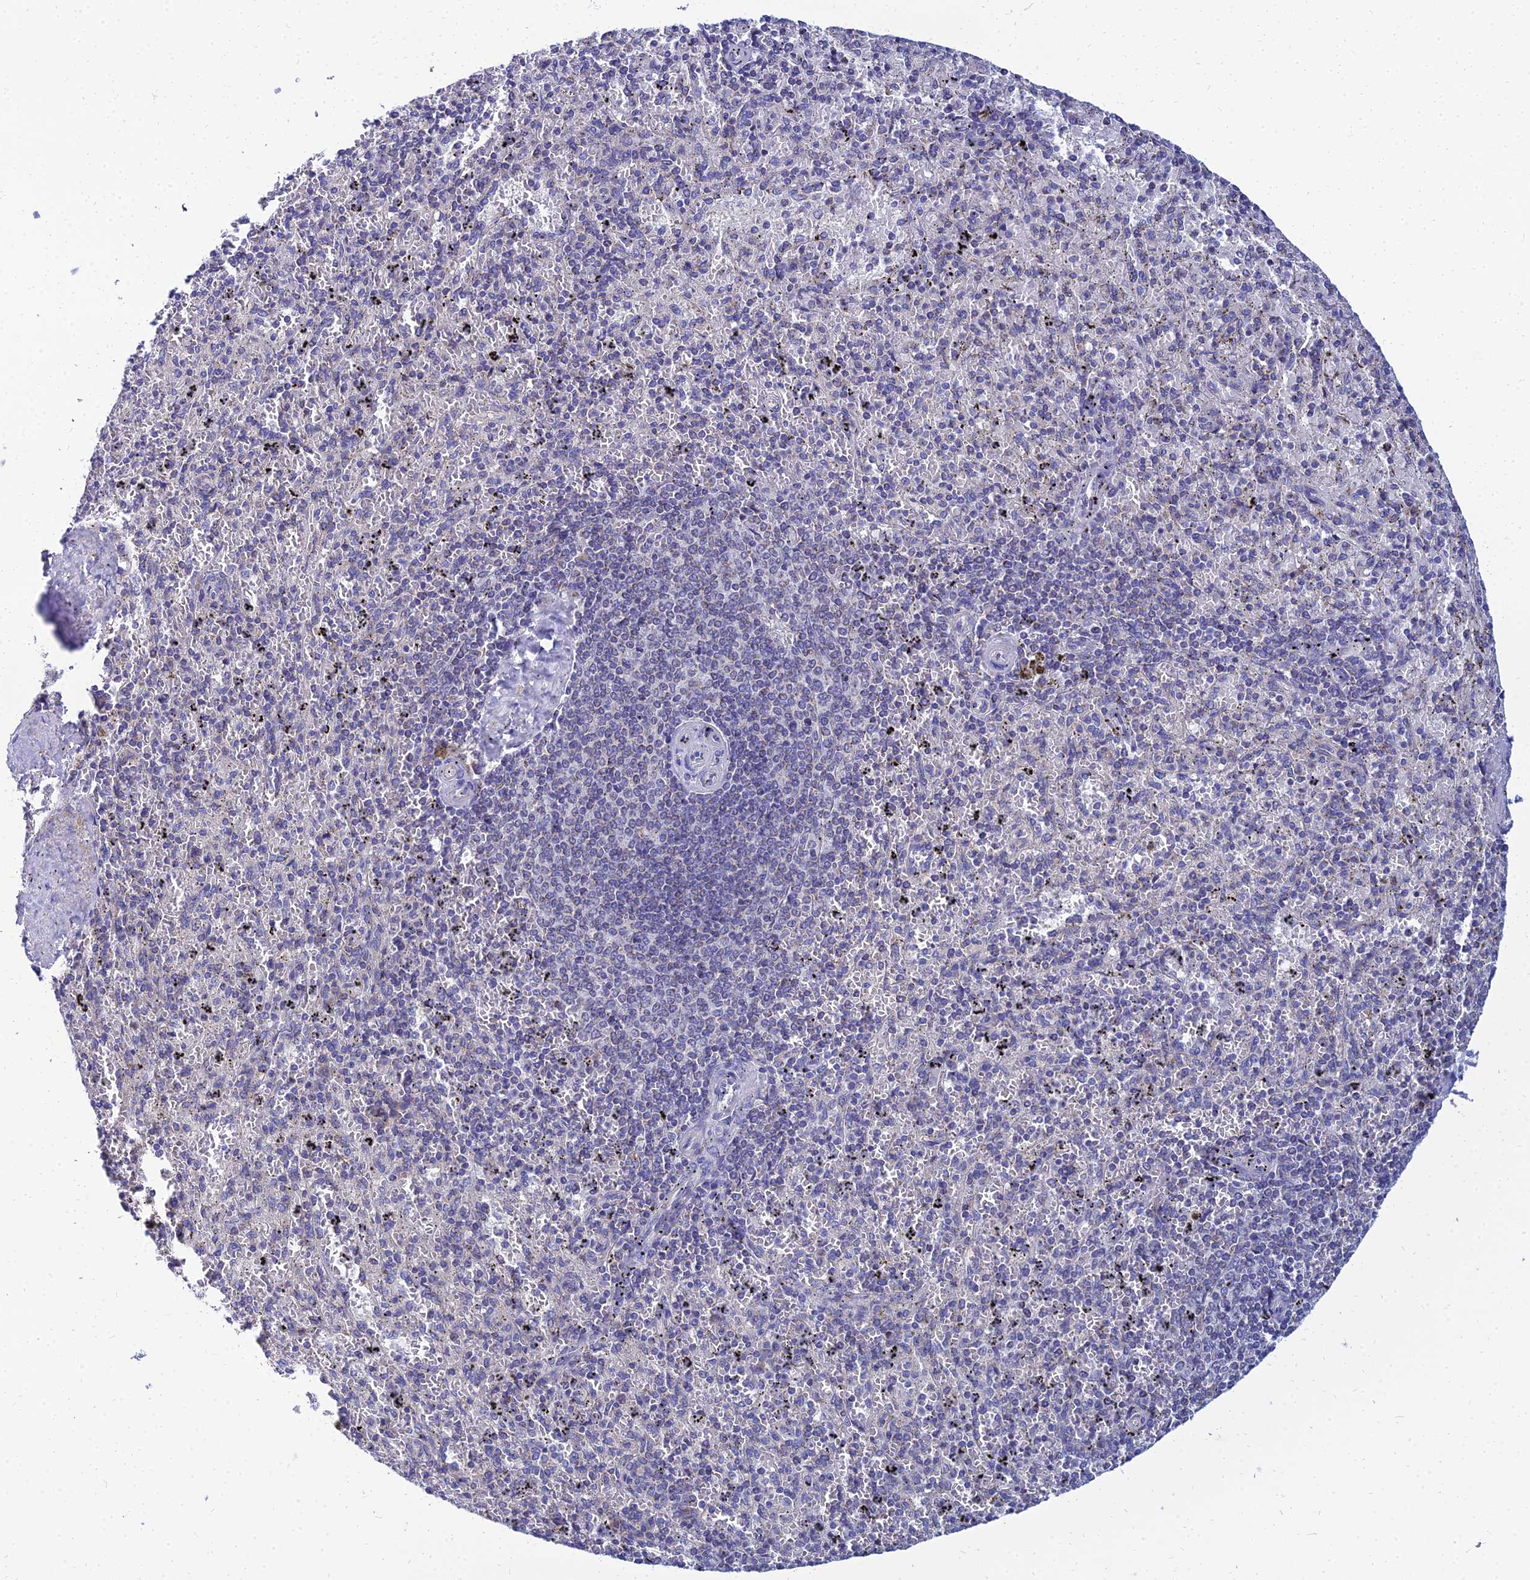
{"staining": {"intensity": "negative", "quantity": "none", "location": "none"}, "tissue": "spleen", "cell_type": "Cells in red pulp", "image_type": "normal", "snomed": [{"axis": "morphology", "description": "Normal tissue, NOS"}, {"axis": "topography", "description": "Spleen"}], "caption": "Cells in red pulp show no significant expression in unremarkable spleen. Brightfield microscopy of immunohistochemistry stained with DAB (brown) and hematoxylin (blue), captured at high magnification.", "gene": "NPY", "patient": {"sex": "male", "age": 82}}